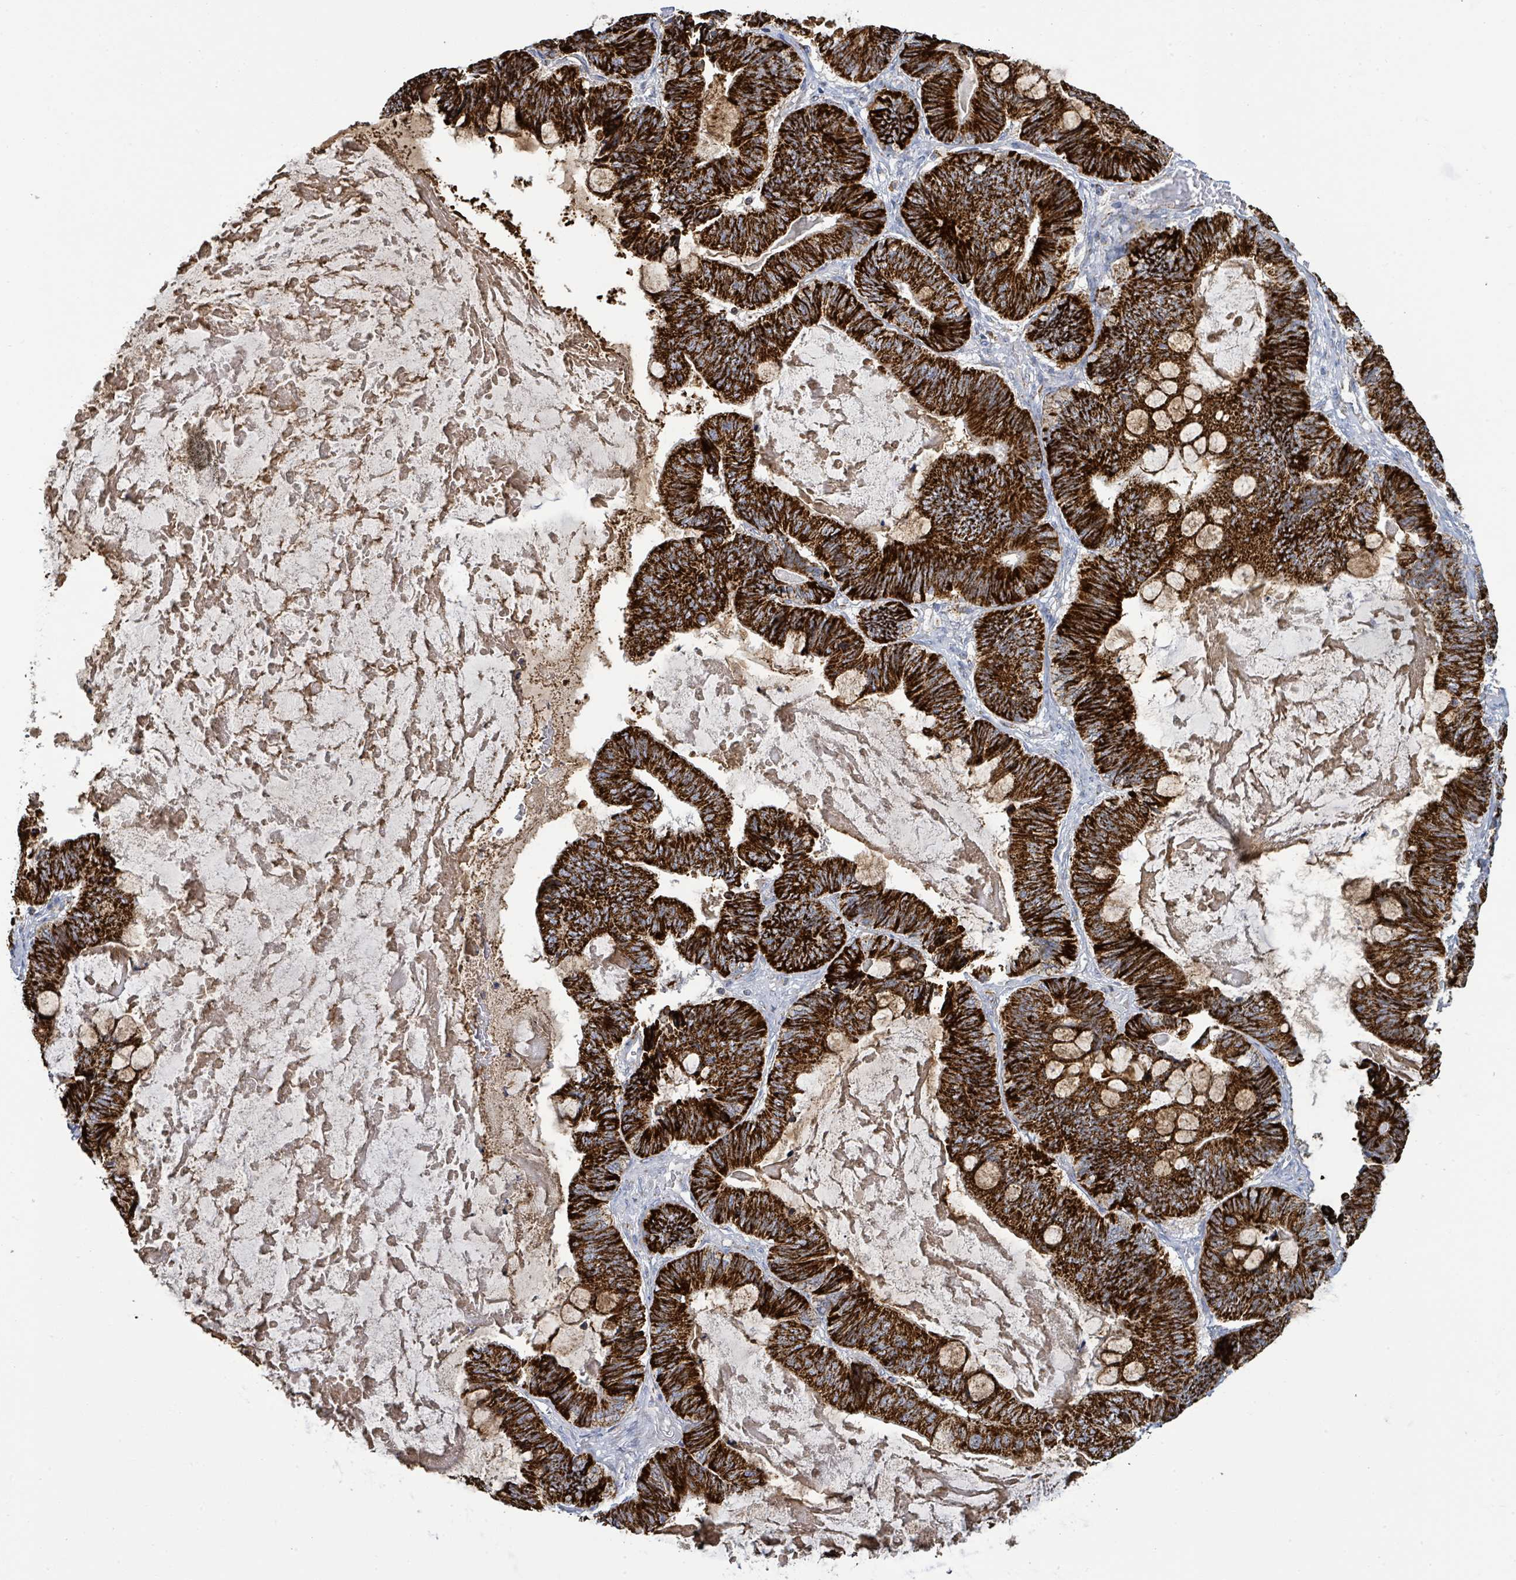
{"staining": {"intensity": "strong", "quantity": ">75%", "location": "cytoplasmic/membranous"}, "tissue": "ovarian cancer", "cell_type": "Tumor cells", "image_type": "cancer", "snomed": [{"axis": "morphology", "description": "Cystadenocarcinoma, mucinous, NOS"}, {"axis": "topography", "description": "Ovary"}], "caption": "Immunohistochemical staining of ovarian mucinous cystadenocarcinoma exhibits strong cytoplasmic/membranous protein staining in about >75% of tumor cells.", "gene": "SUCLG2", "patient": {"sex": "female", "age": 61}}